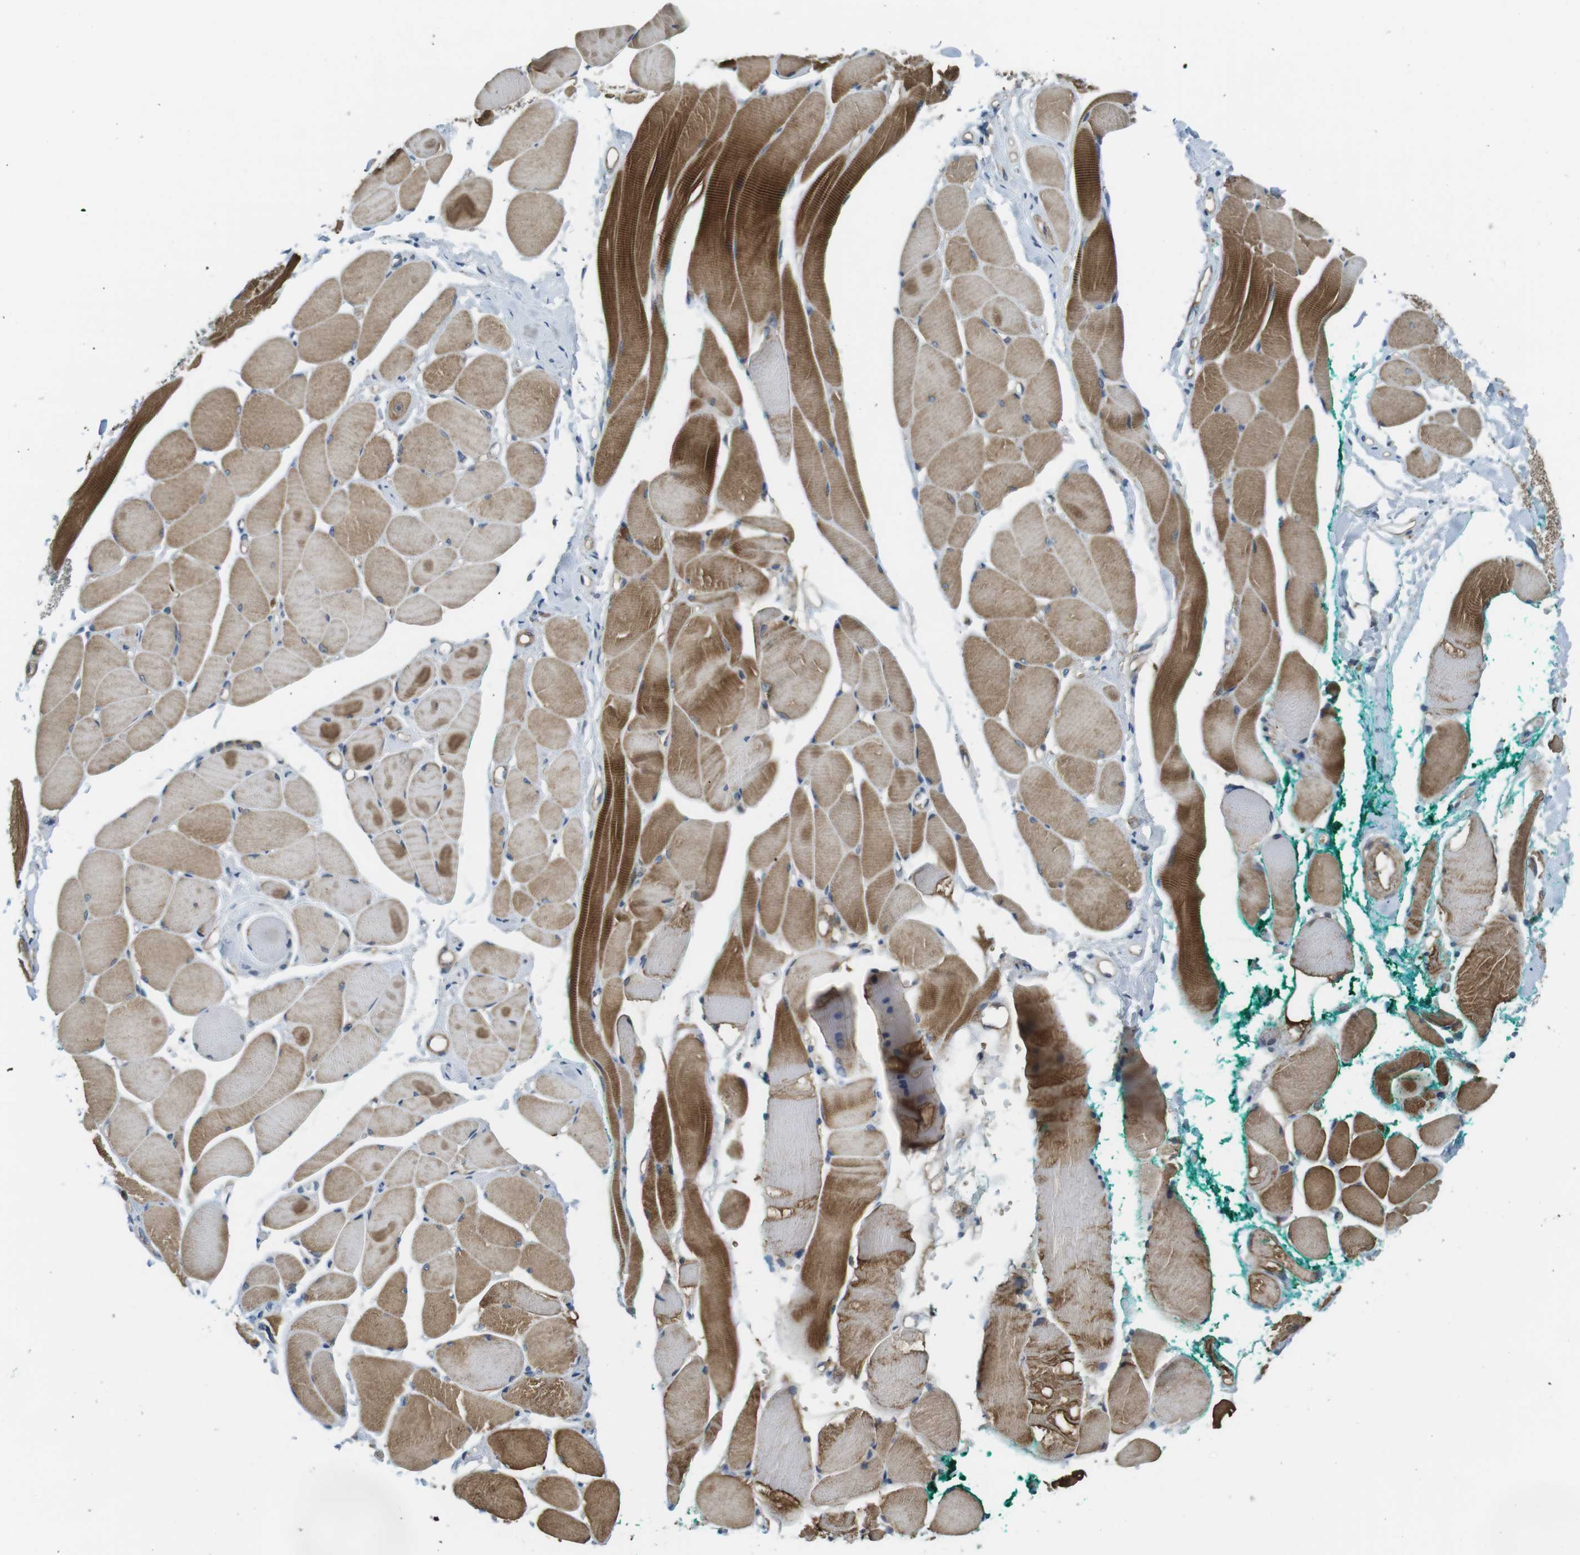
{"staining": {"intensity": "strong", "quantity": "25%-75%", "location": "cytoplasmic/membranous"}, "tissue": "skeletal muscle", "cell_type": "Myocytes", "image_type": "normal", "snomed": [{"axis": "morphology", "description": "Normal tissue, NOS"}, {"axis": "topography", "description": "Skeletal muscle"}, {"axis": "topography", "description": "Peripheral nerve tissue"}], "caption": "Immunohistochemical staining of normal skeletal muscle shows high levels of strong cytoplasmic/membranous positivity in approximately 25%-75% of myocytes. The protein of interest is stained brown, and the nuclei are stained in blue (DAB IHC with brightfield microscopy, high magnification).", "gene": "LRRC3B", "patient": {"sex": "female", "age": 84}}